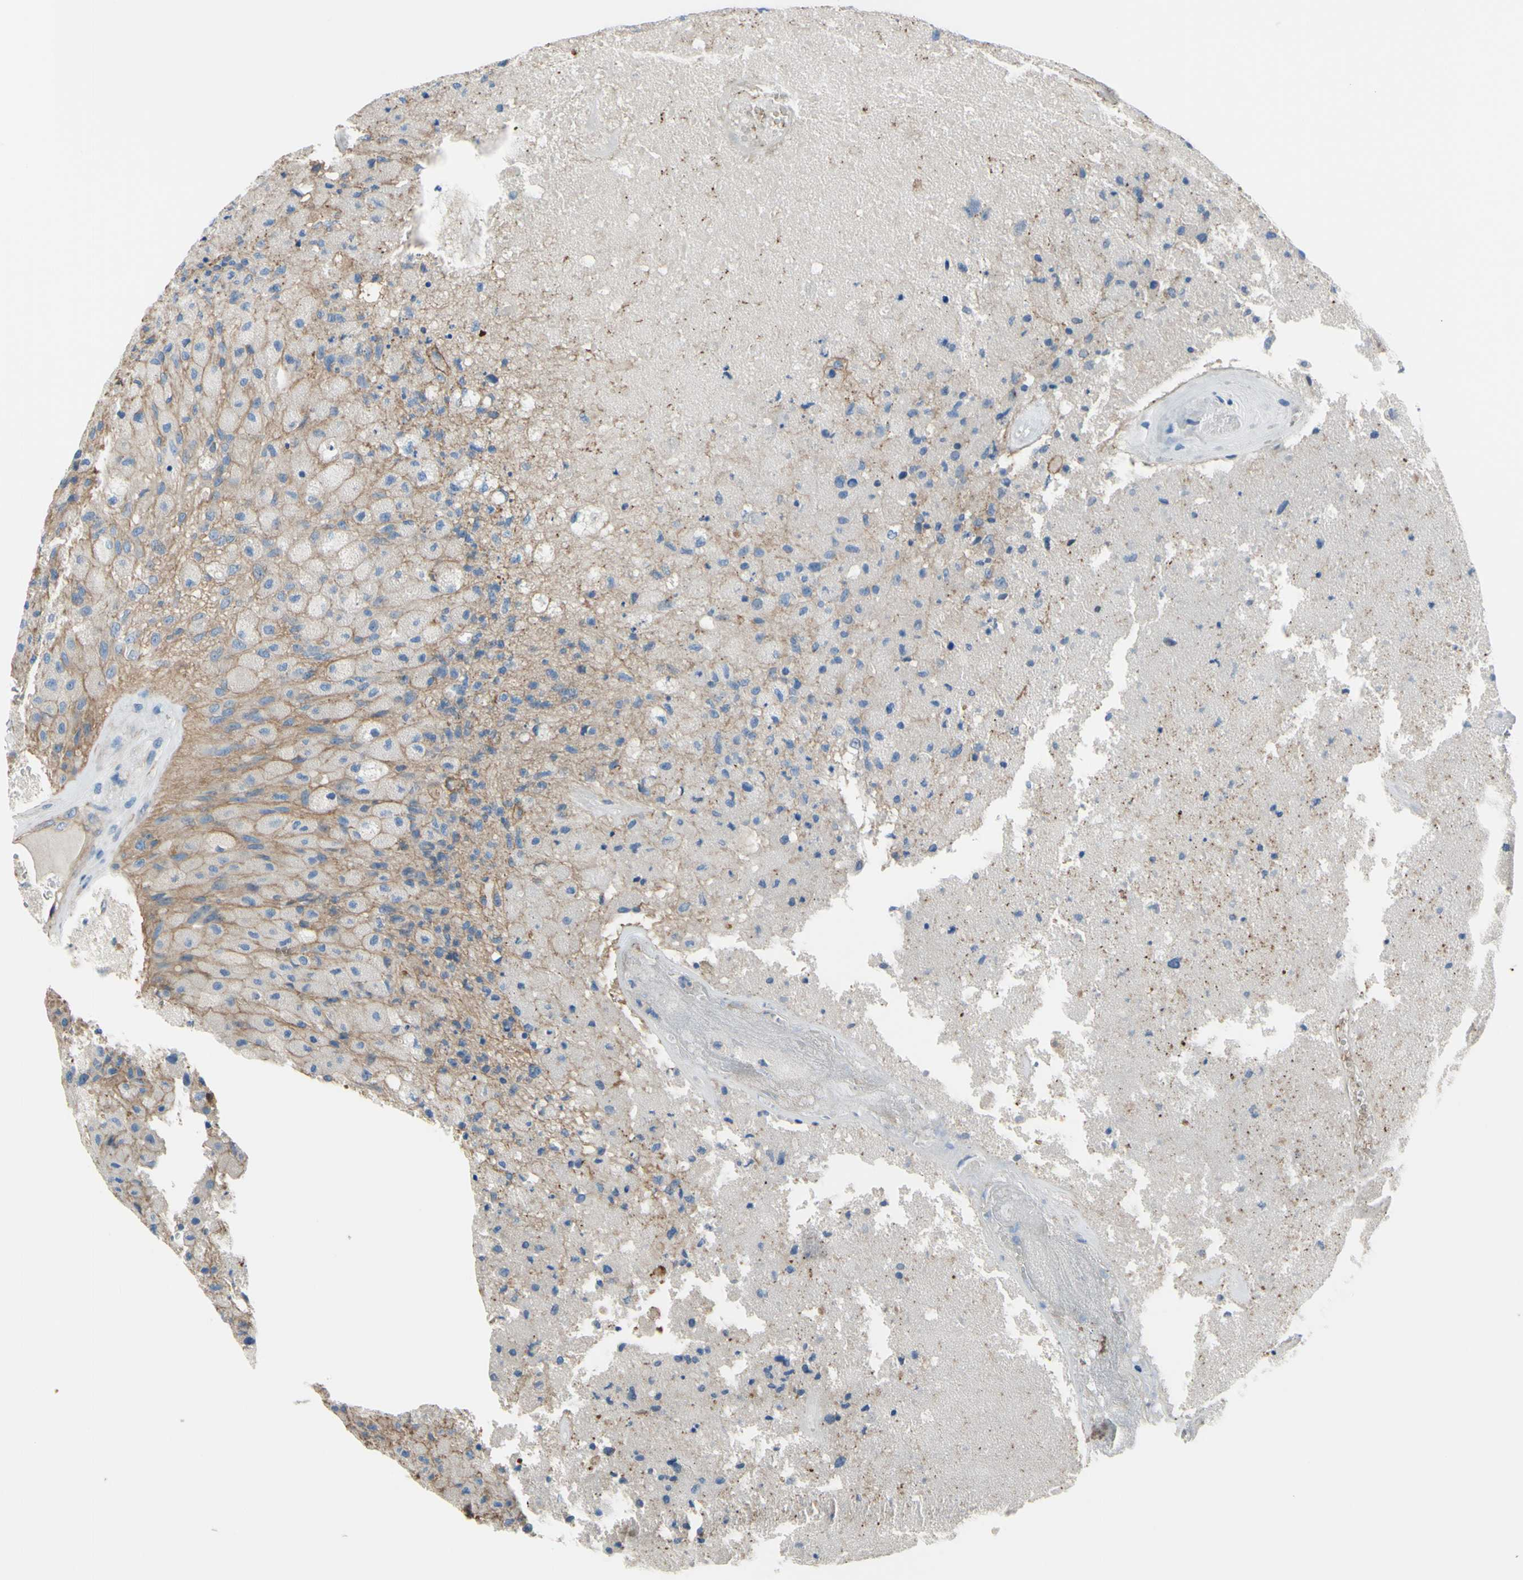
{"staining": {"intensity": "negative", "quantity": "none", "location": "none"}, "tissue": "glioma", "cell_type": "Tumor cells", "image_type": "cancer", "snomed": [{"axis": "morphology", "description": "Normal tissue, NOS"}, {"axis": "morphology", "description": "Glioma, malignant, High grade"}, {"axis": "topography", "description": "Cerebral cortex"}], "caption": "Malignant glioma (high-grade) stained for a protein using IHC shows no staining tumor cells.", "gene": "TPBG", "patient": {"sex": "male", "age": 77}}